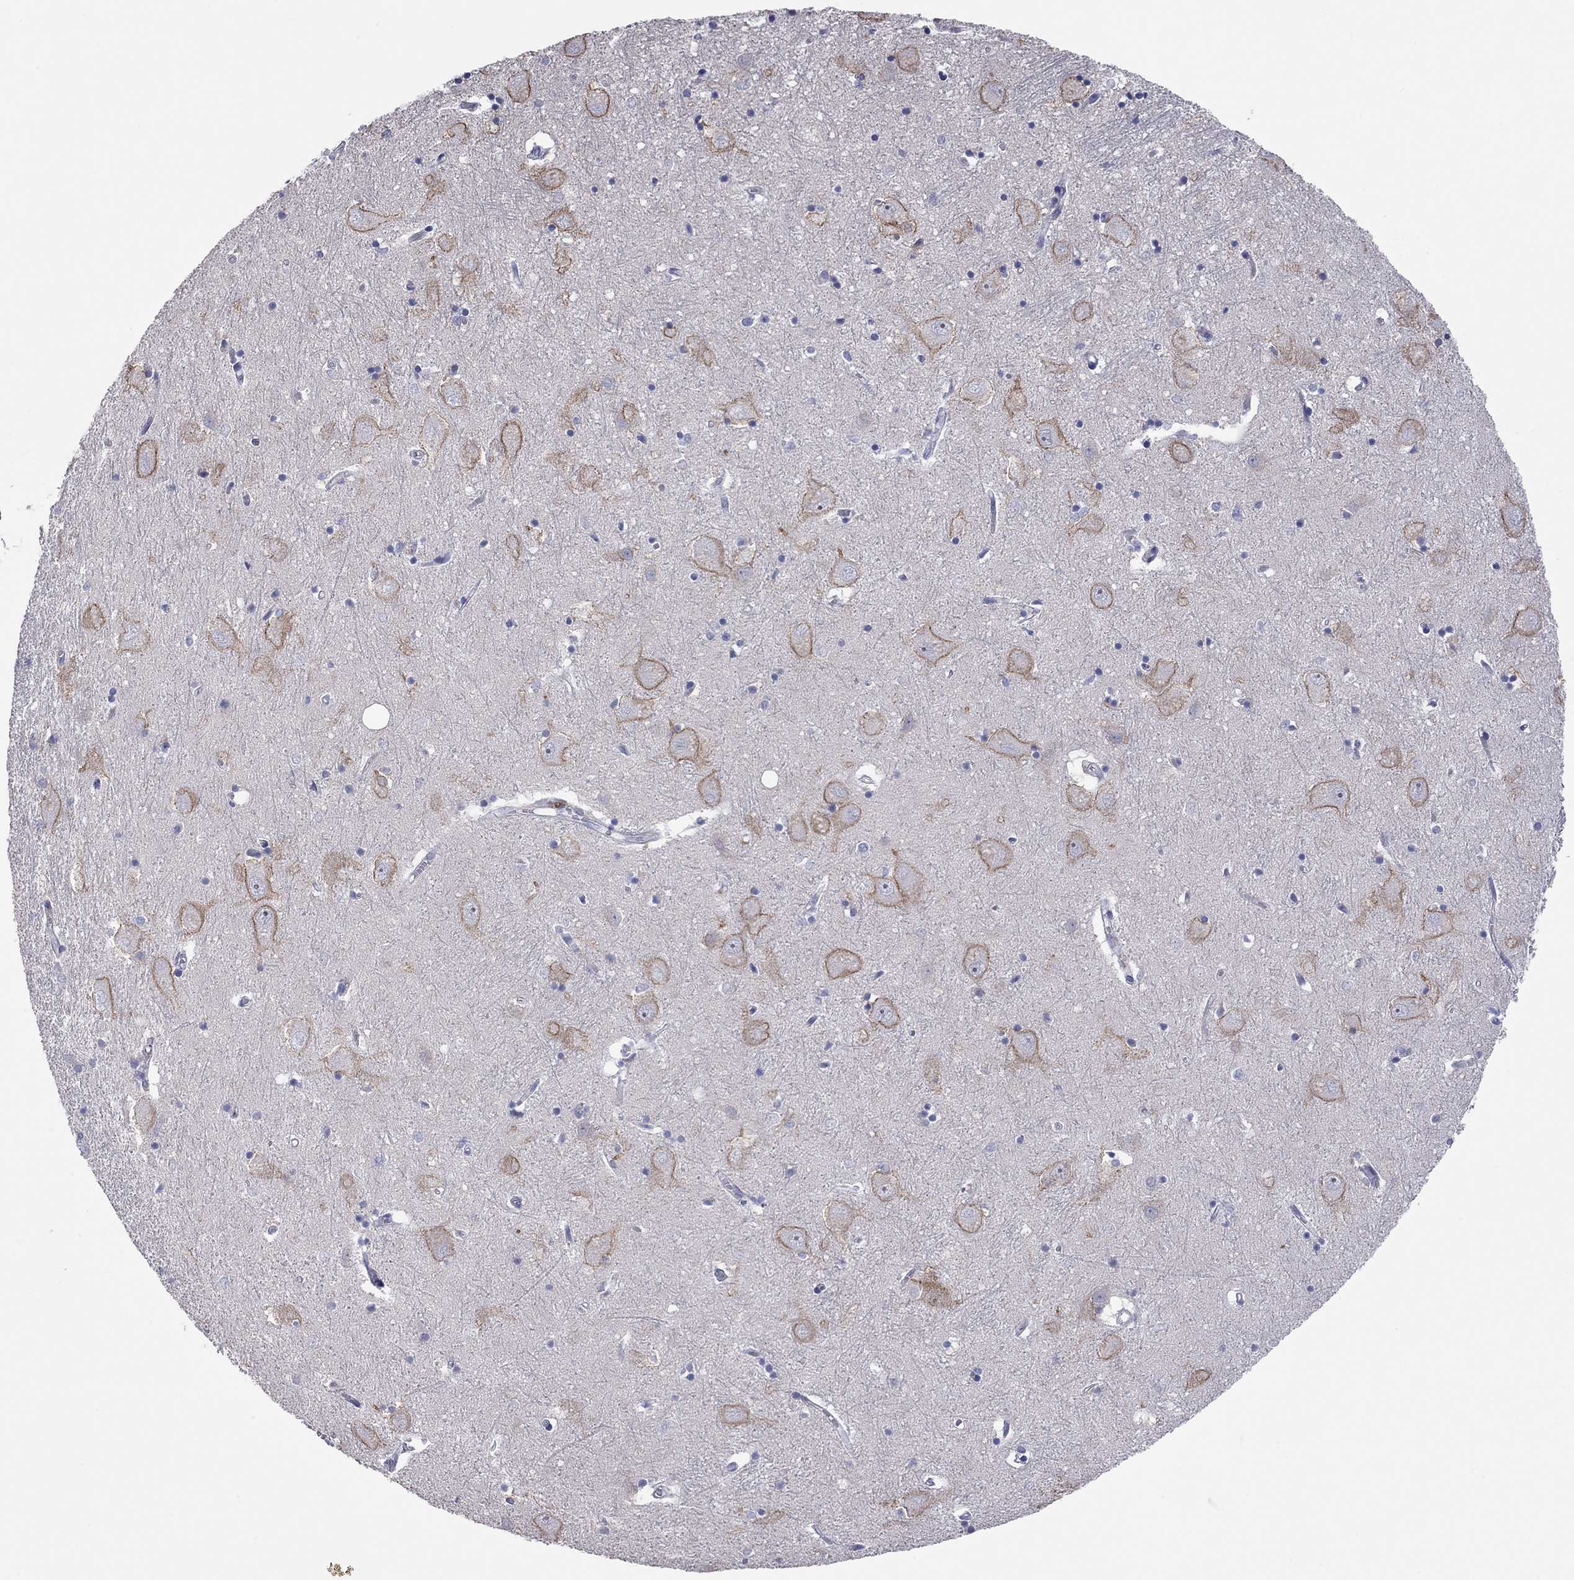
{"staining": {"intensity": "negative", "quantity": "none", "location": "none"}, "tissue": "caudate", "cell_type": "Glial cells", "image_type": "normal", "snomed": [{"axis": "morphology", "description": "Normal tissue, NOS"}, {"axis": "topography", "description": "Lateral ventricle wall"}], "caption": "This is an IHC histopathology image of unremarkable human caudate. There is no expression in glial cells.", "gene": "KCNB1", "patient": {"sex": "male", "age": 54}}